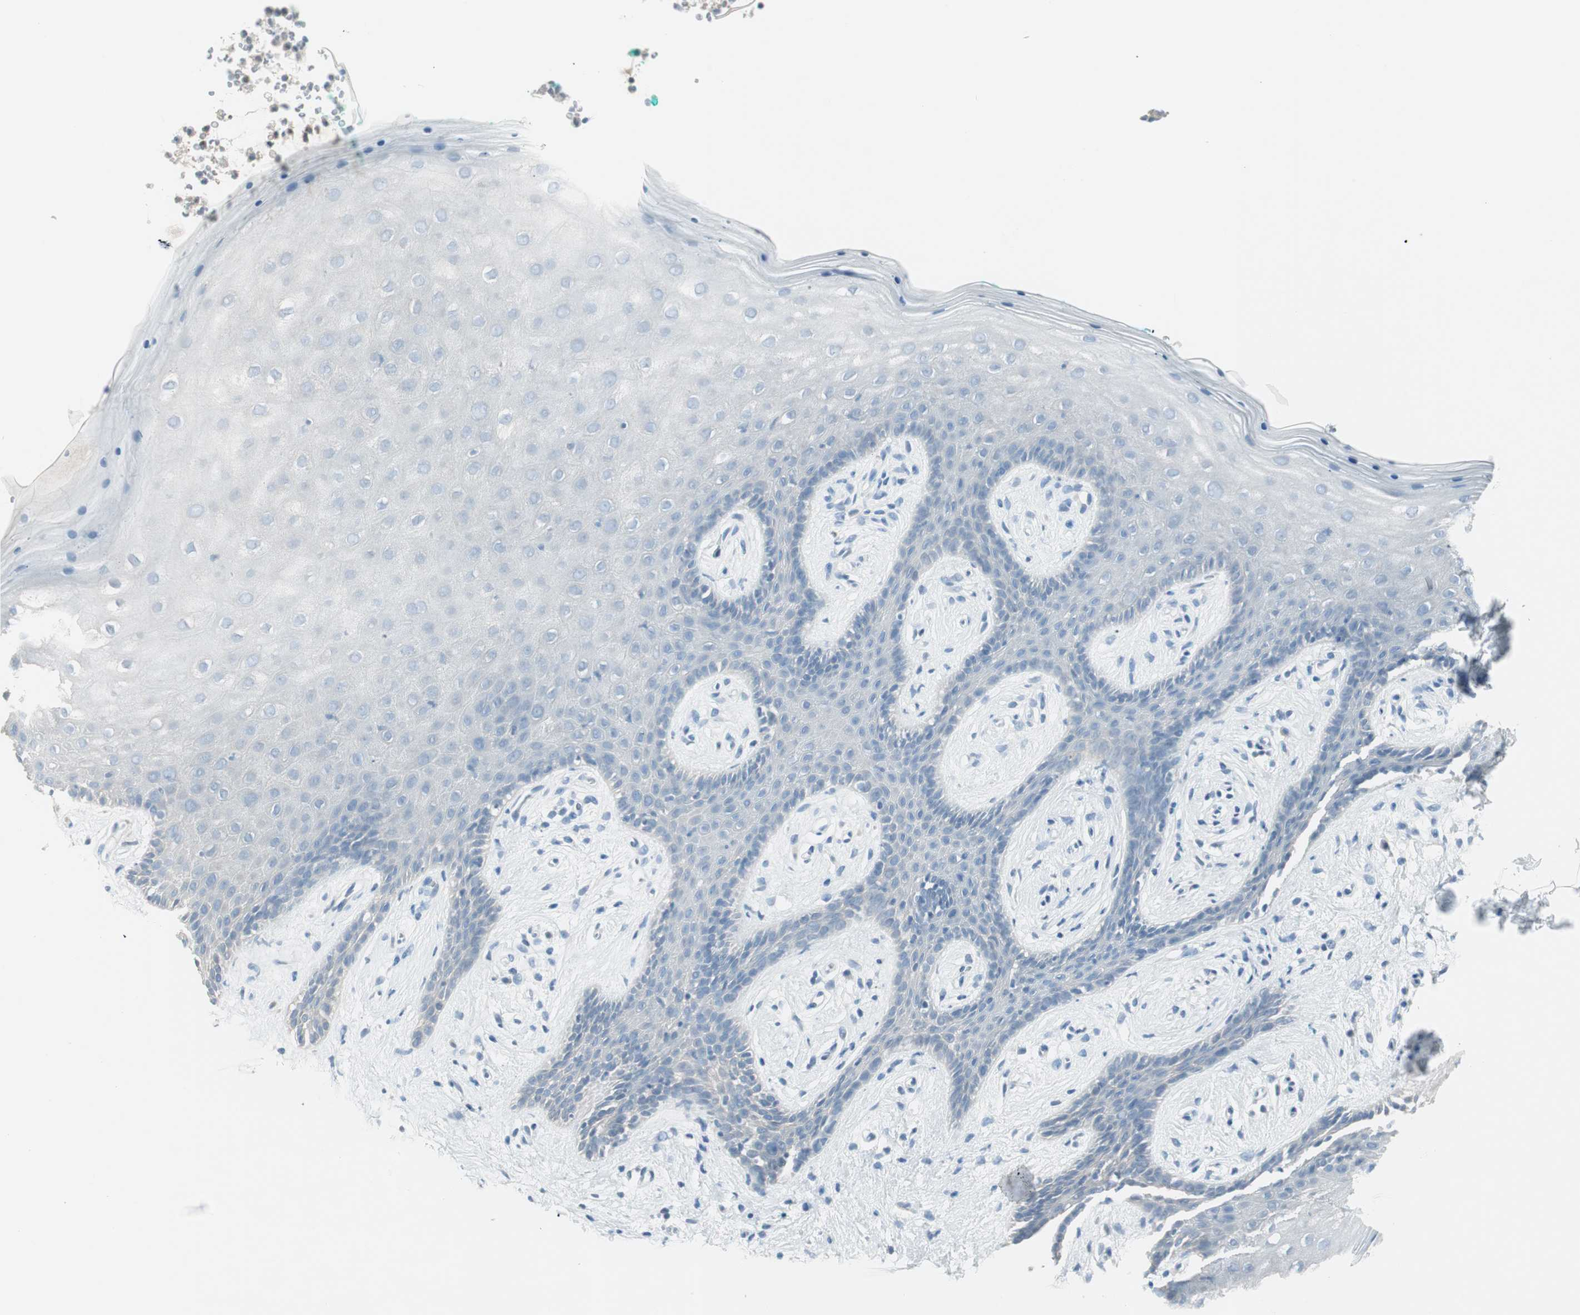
{"staining": {"intensity": "negative", "quantity": "none", "location": "none"}, "tissue": "vagina", "cell_type": "Squamous epithelial cells", "image_type": "normal", "snomed": [{"axis": "morphology", "description": "Normal tissue, NOS"}, {"axis": "topography", "description": "Vagina"}], "caption": "Human vagina stained for a protein using IHC demonstrates no positivity in squamous epithelial cells.", "gene": "ITLN2", "patient": {"sex": "female", "age": 44}}